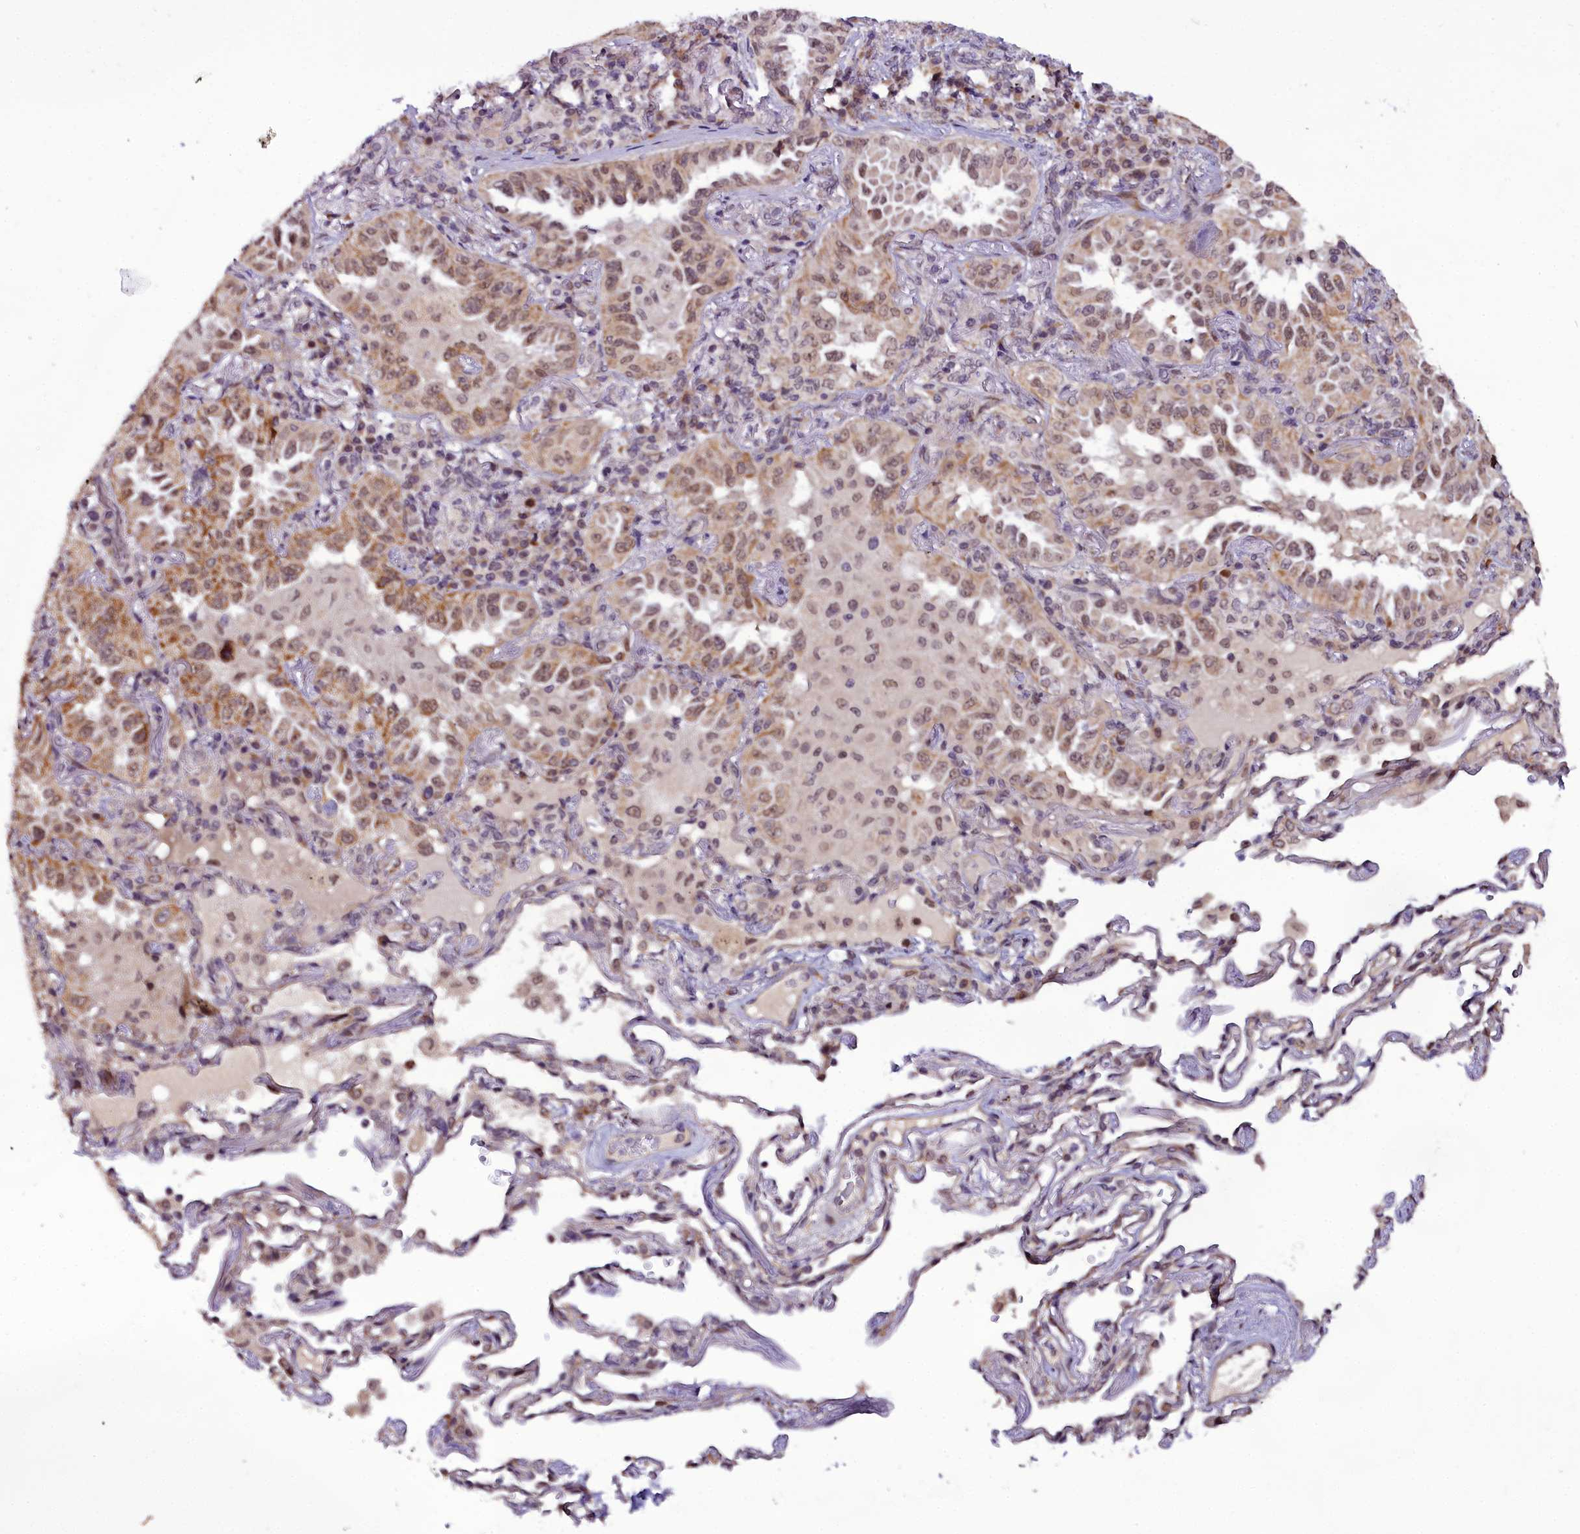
{"staining": {"intensity": "moderate", "quantity": ">75%", "location": "cytoplasmic/membranous,nuclear"}, "tissue": "lung cancer", "cell_type": "Tumor cells", "image_type": "cancer", "snomed": [{"axis": "morphology", "description": "Adenocarcinoma, NOS"}, {"axis": "topography", "description": "Lung"}], "caption": "DAB immunohistochemical staining of adenocarcinoma (lung) reveals moderate cytoplasmic/membranous and nuclear protein staining in about >75% of tumor cells.", "gene": "RPUSD2", "patient": {"sex": "female", "age": 69}}